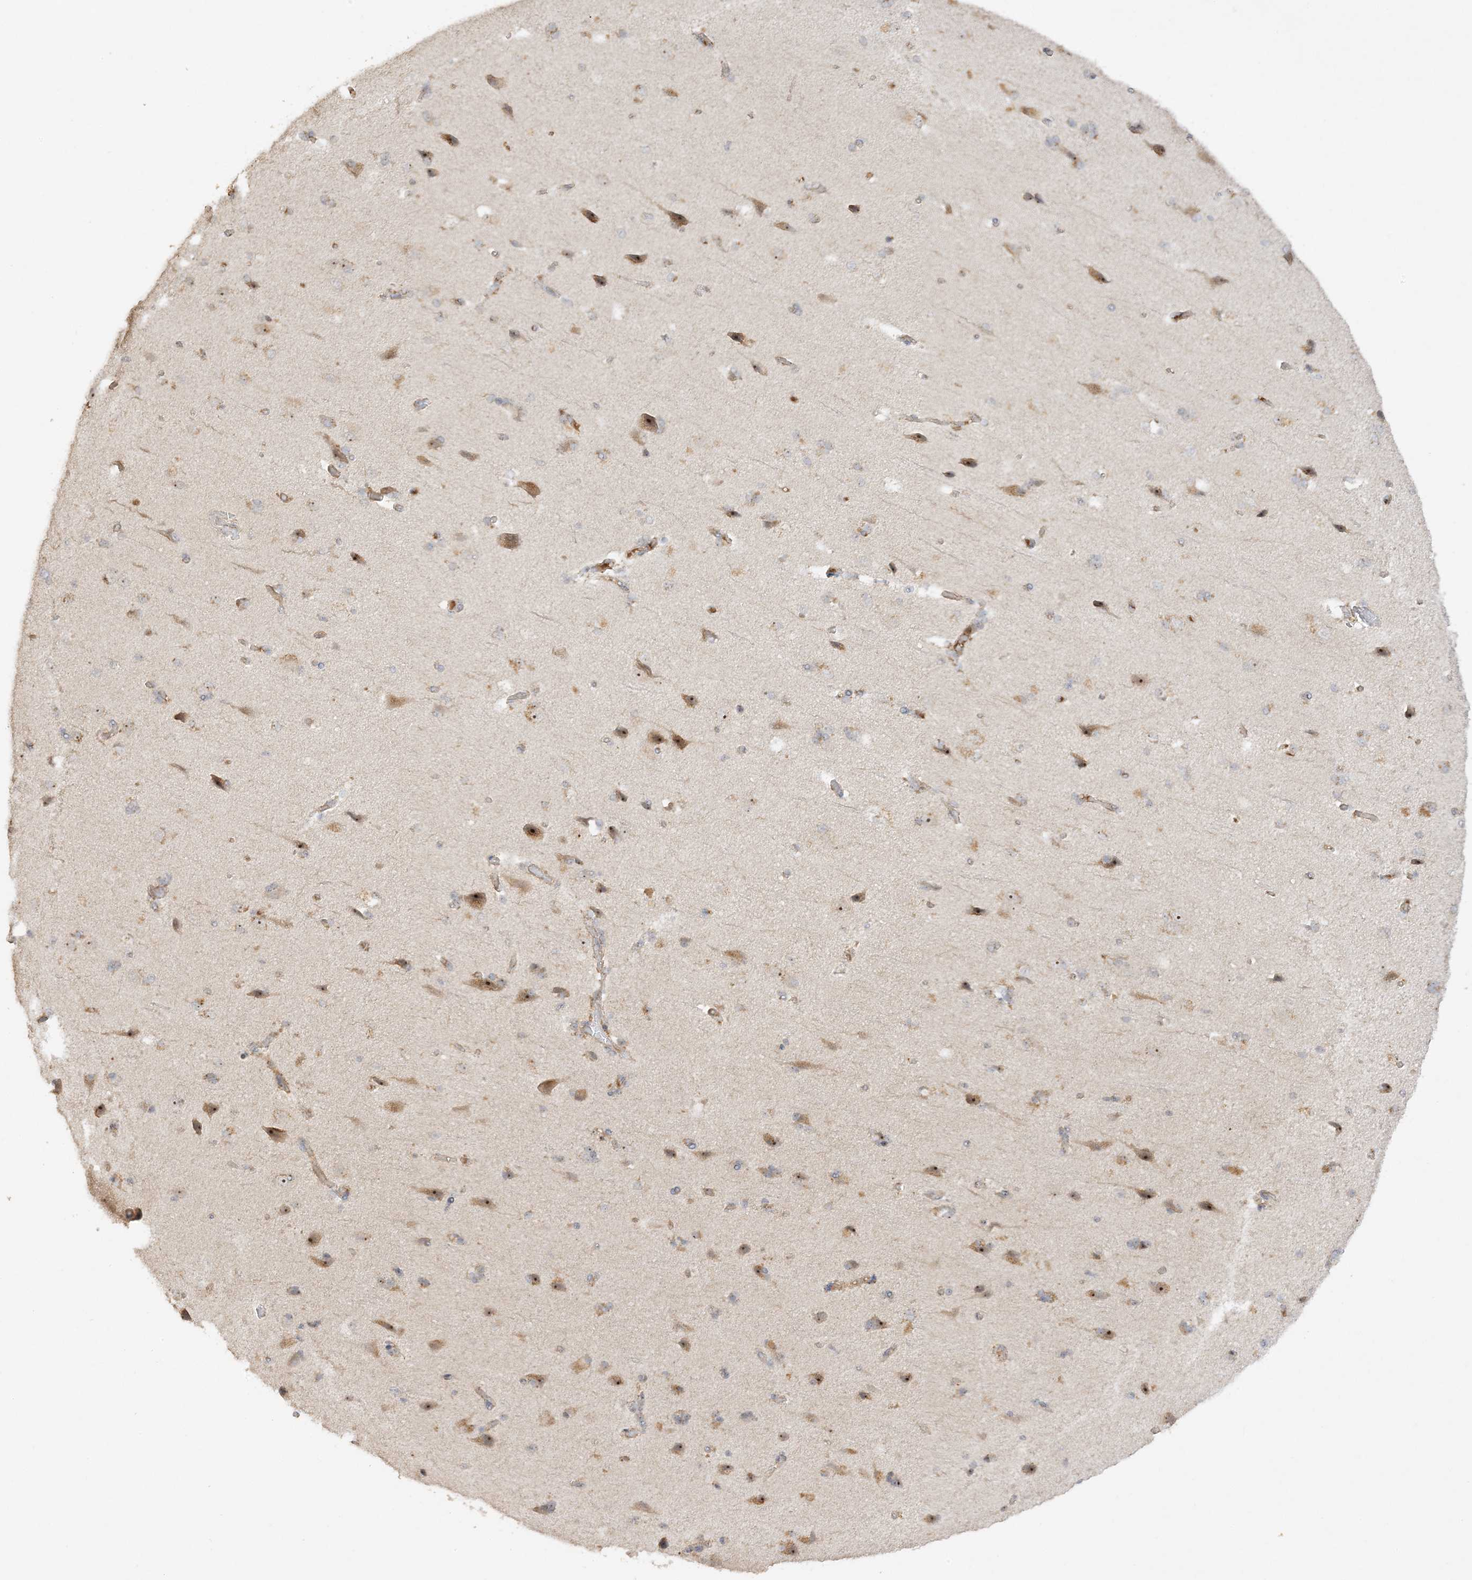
{"staining": {"intensity": "negative", "quantity": "none", "location": "none"}, "tissue": "cerebral cortex", "cell_type": "Endothelial cells", "image_type": "normal", "snomed": [{"axis": "morphology", "description": "Normal tissue, NOS"}, {"axis": "topography", "description": "Cerebral cortex"}], "caption": "DAB immunohistochemical staining of benign human cerebral cortex shows no significant staining in endothelial cells.", "gene": "DDX18", "patient": {"sex": "male", "age": 62}}